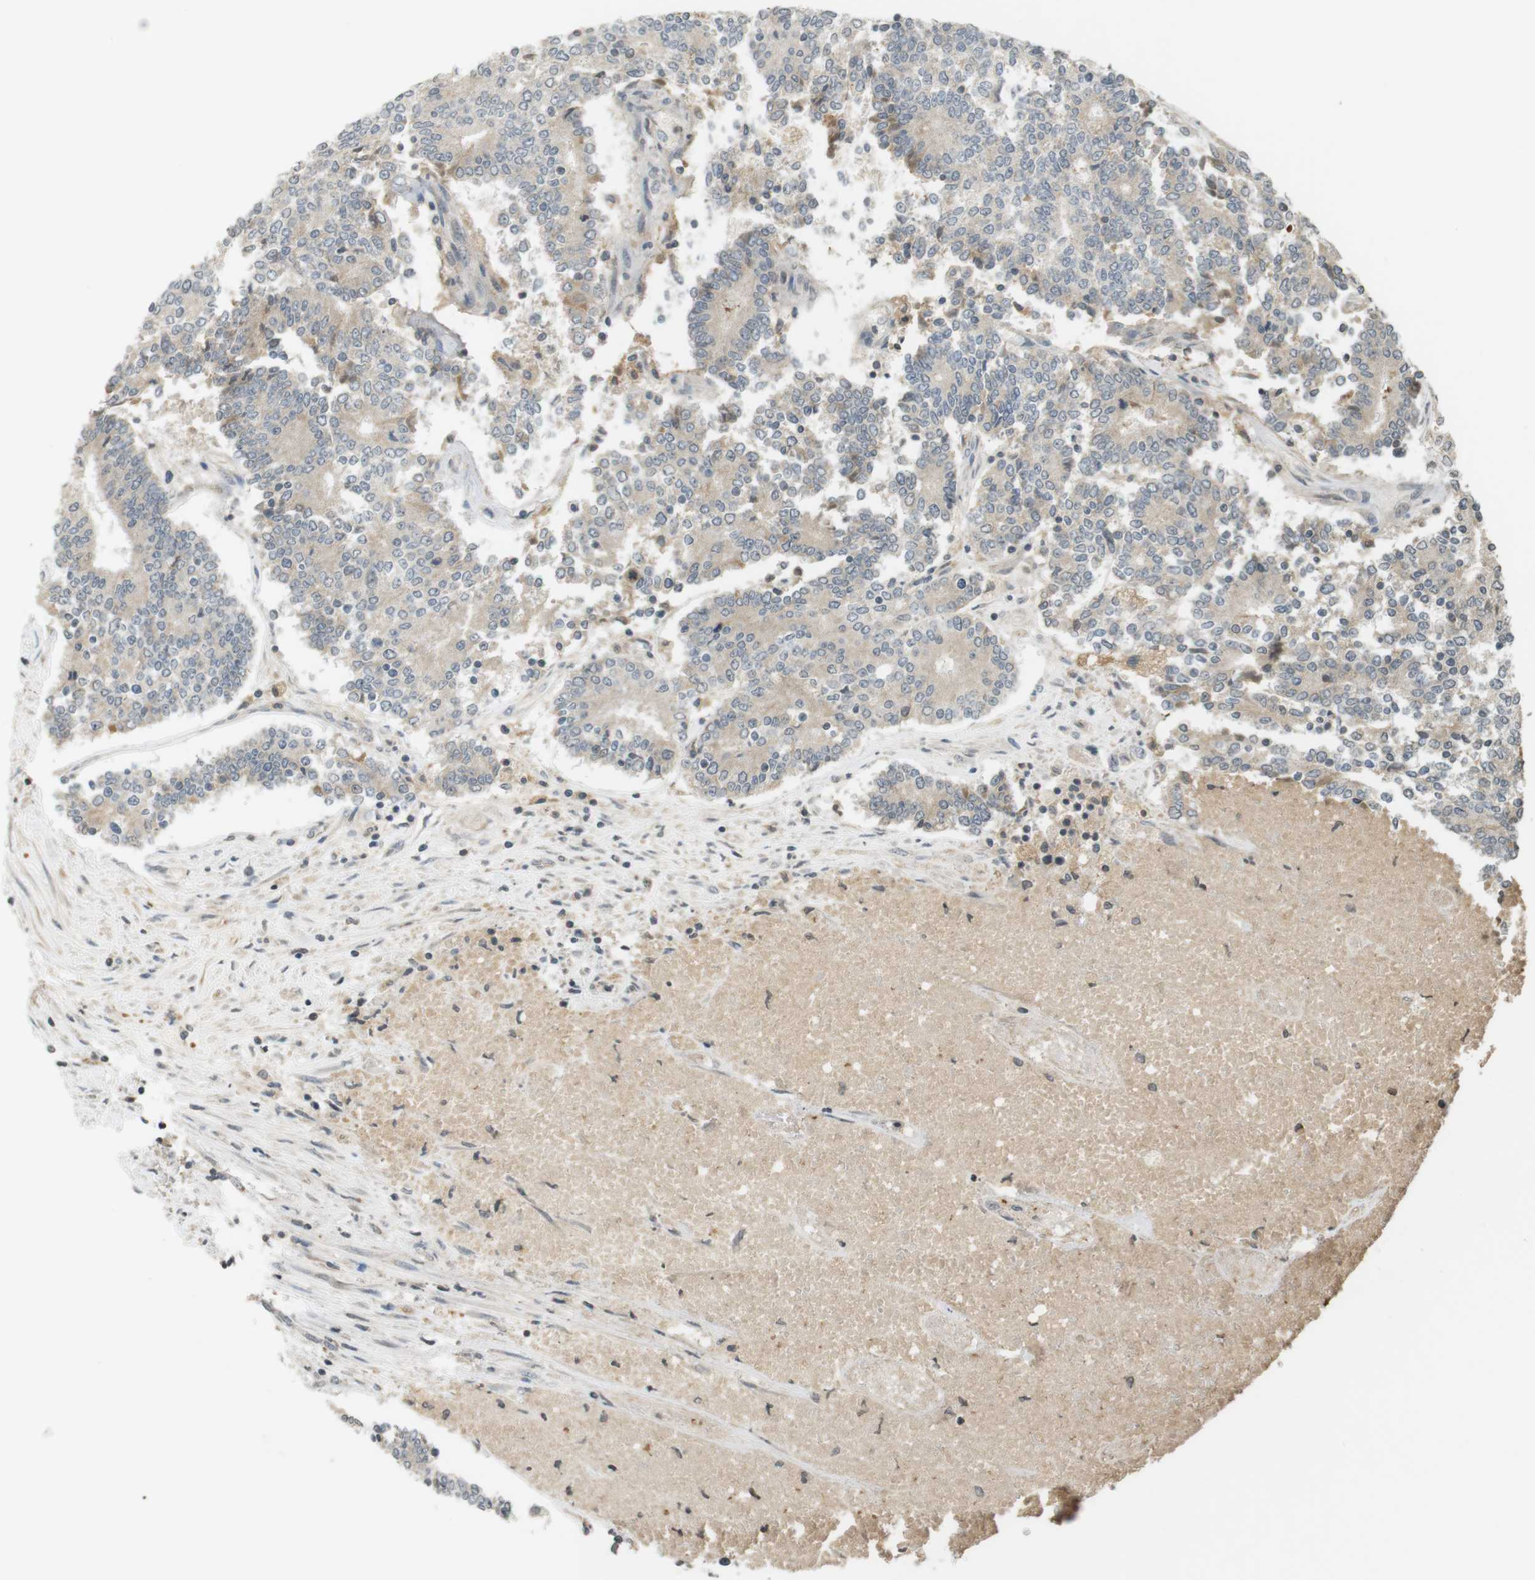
{"staining": {"intensity": "negative", "quantity": "none", "location": "none"}, "tissue": "prostate cancer", "cell_type": "Tumor cells", "image_type": "cancer", "snomed": [{"axis": "morphology", "description": "Normal tissue, NOS"}, {"axis": "morphology", "description": "Adenocarcinoma, High grade"}, {"axis": "topography", "description": "Prostate"}, {"axis": "topography", "description": "Seminal veicle"}], "caption": "Tumor cells show no significant expression in adenocarcinoma (high-grade) (prostate). (DAB (3,3'-diaminobenzidine) immunohistochemistry, high magnification).", "gene": "SRR", "patient": {"sex": "male", "age": 55}}